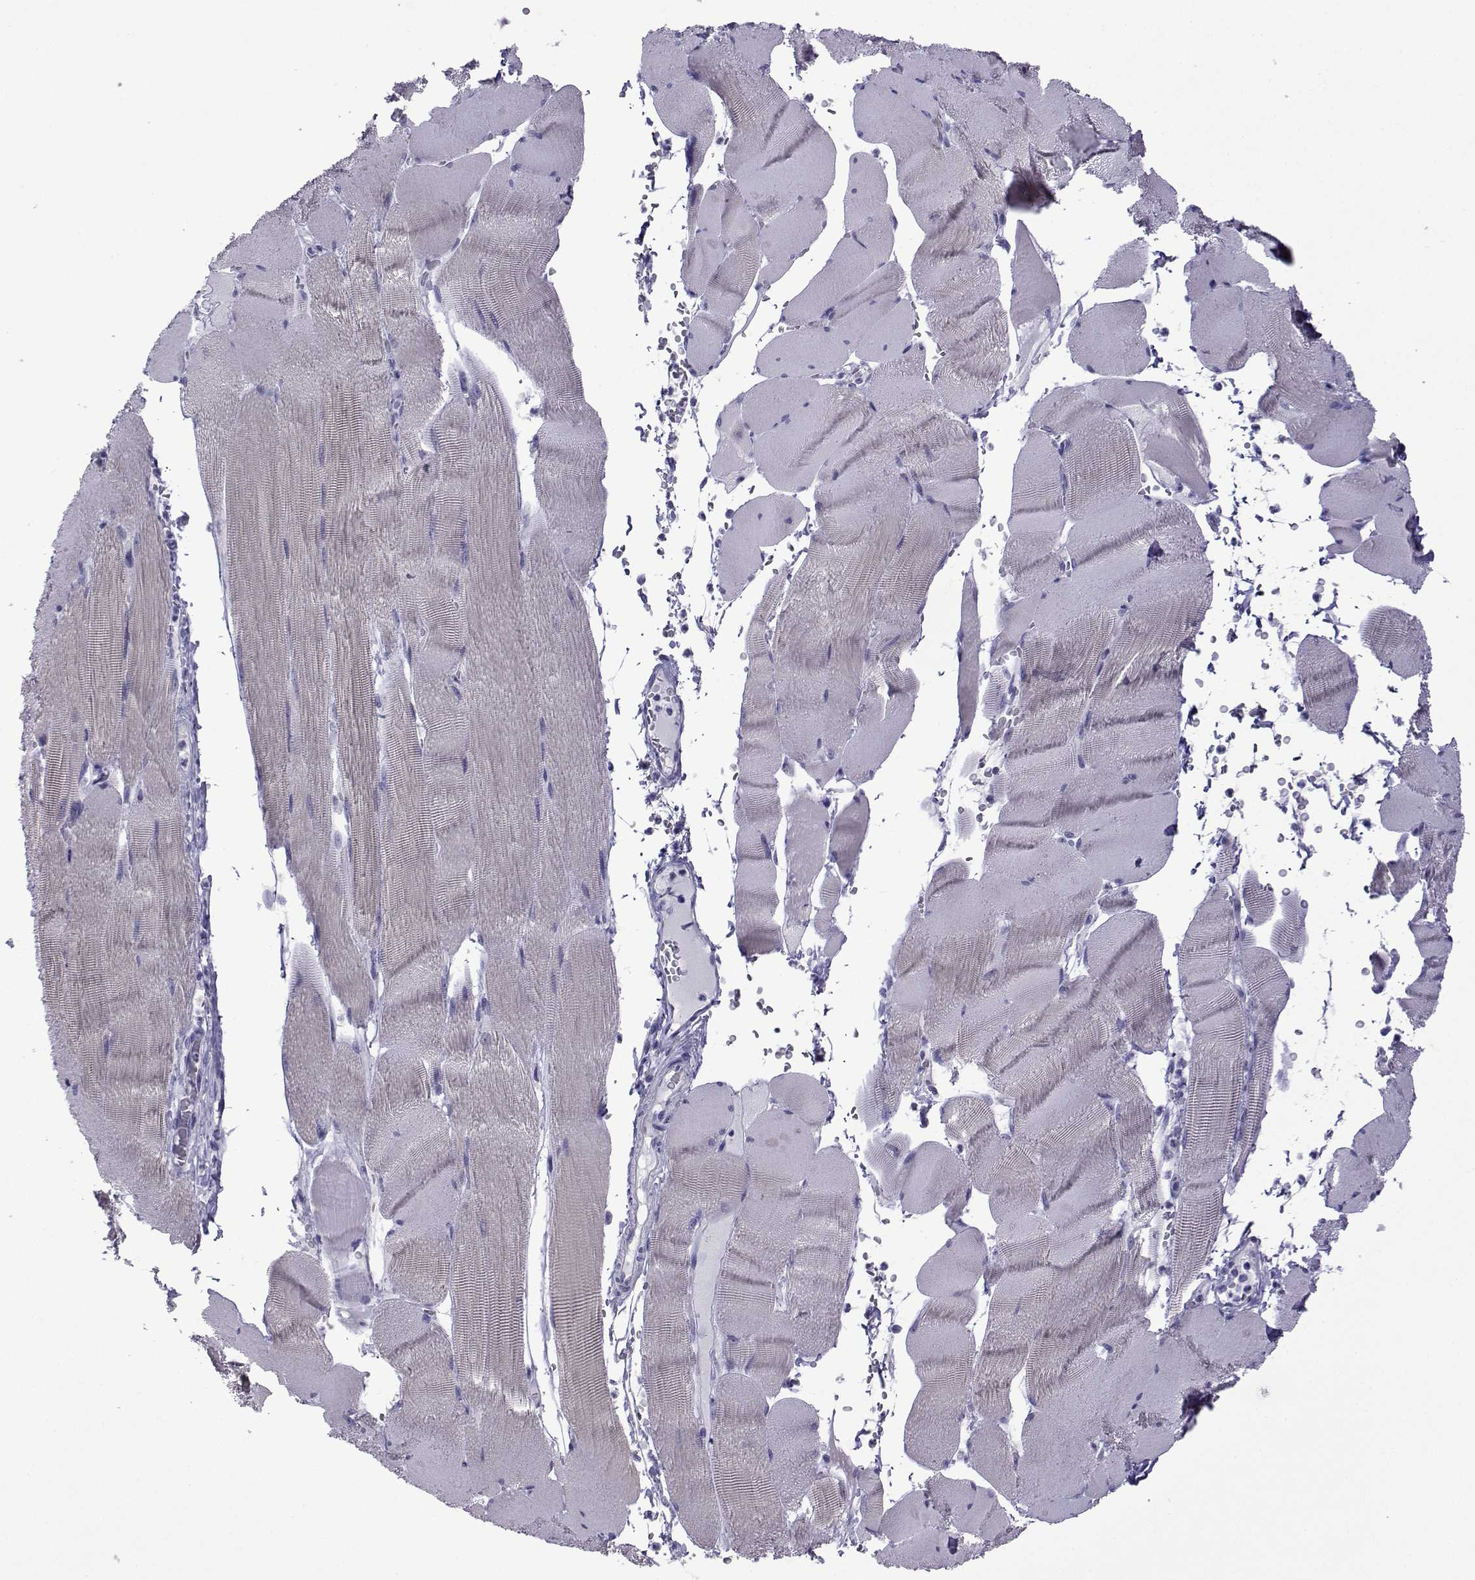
{"staining": {"intensity": "negative", "quantity": "none", "location": "none"}, "tissue": "skeletal muscle", "cell_type": "Myocytes", "image_type": "normal", "snomed": [{"axis": "morphology", "description": "Normal tissue, NOS"}, {"axis": "topography", "description": "Skeletal muscle"}], "caption": "IHC of unremarkable human skeletal muscle shows no expression in myocytes.", "gene": "CFAP70", "patient": {"sex": "male", "age": 56}}